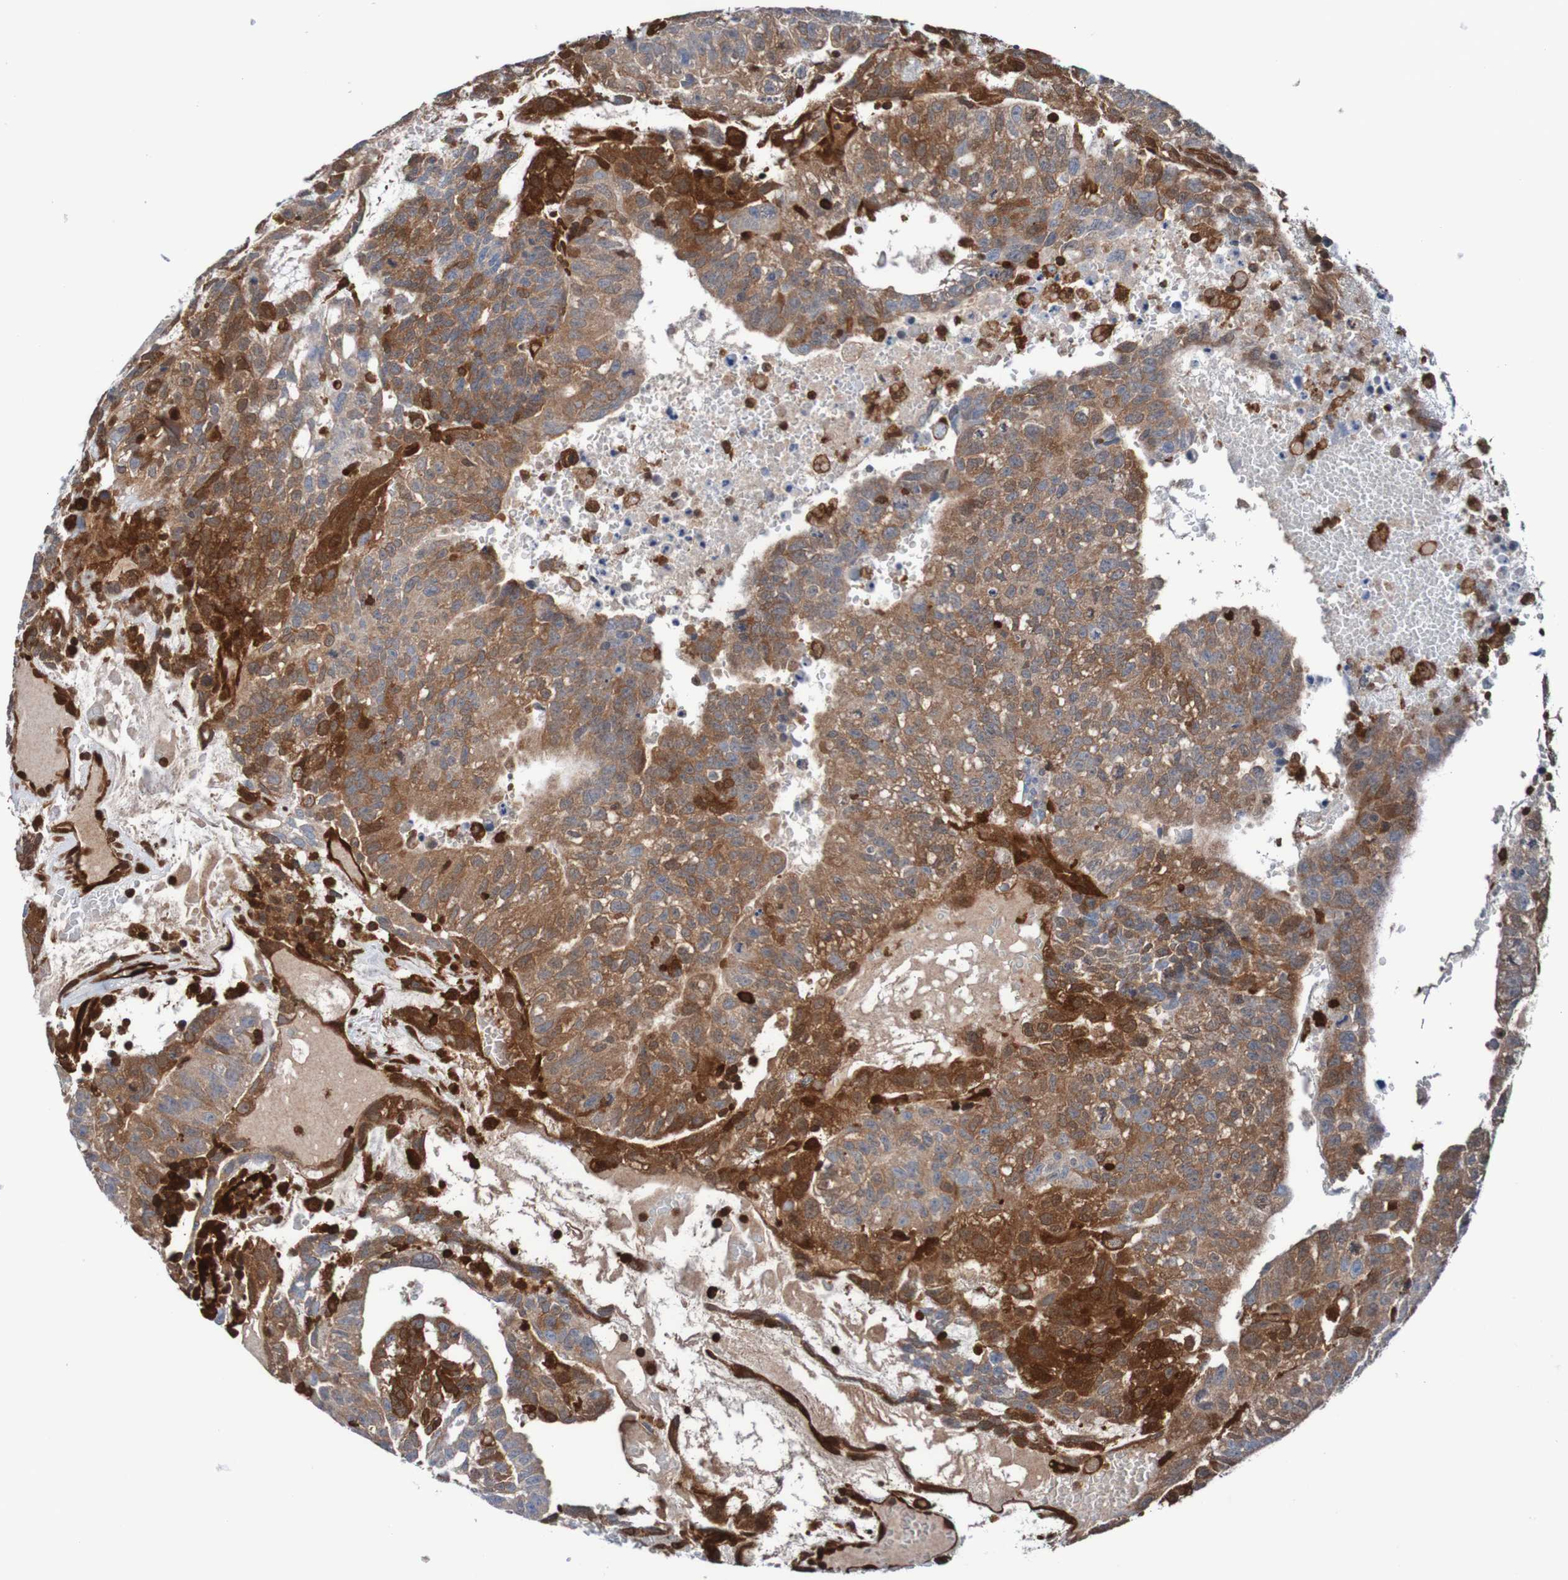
{"staining": {"intensity": "moderate", "quantity": ">75%", "location": "cytoplasmic/membranous"}, "tissue": "testis cancer", "cell_type": "Tumor cells", "image_type": "cancer", "snomed": [{"axis": "morphology", "description": "Seminoma, NOS"}, {"axis": "morphology", "description": "Carcinoma, Embryonal, NOS"}, {"axis": "topography", "description": "Testis"}], "caption": "This micrograph exhibits immunohistochemistry staining of testis cancer, with medium moderate cytoplasmic/membranous staining in about >75% of tumor cells.", "gene": "RIGI", "patient": {"sex": "male", "age": 52}}